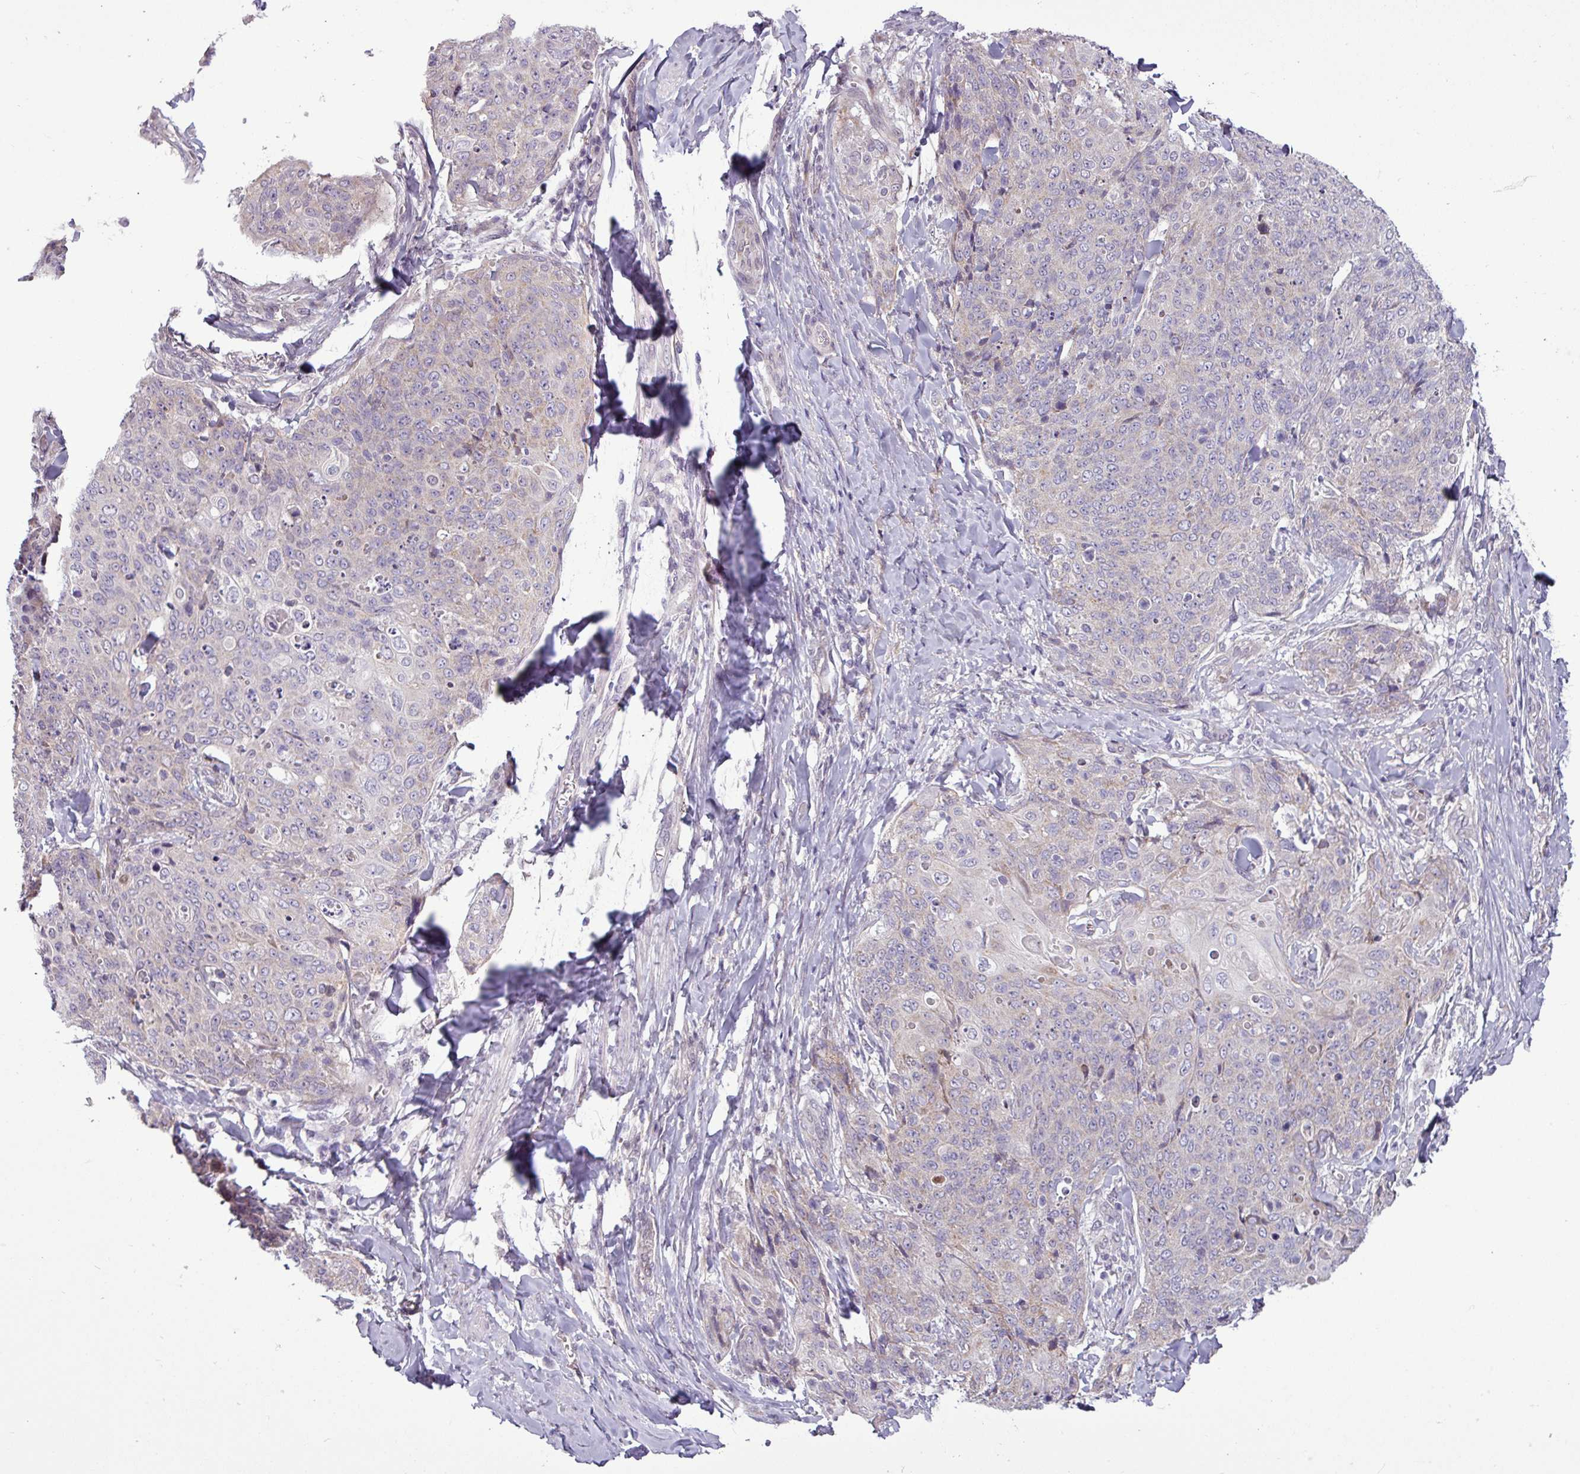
{"staining": {"intensity": "negative", "quantity": "none", "location": "none"}, "tissue": "skin cancer", "cell_type": "Tumor cells", "image_type": "cancer", "snomed": [{"axis": "morphology", "description": "Squamous cell carcinoma, NOS"}, {"axis": "topography", "description": "Skin"}, {"axis": "topography", "description": "Vulva"}], "caption": "There is no significant positivity in tumor cells of skin cancer (squamous cell carcinoma).", "gene": "GPT2", "patient": {"sex": "female", "age": 85}}